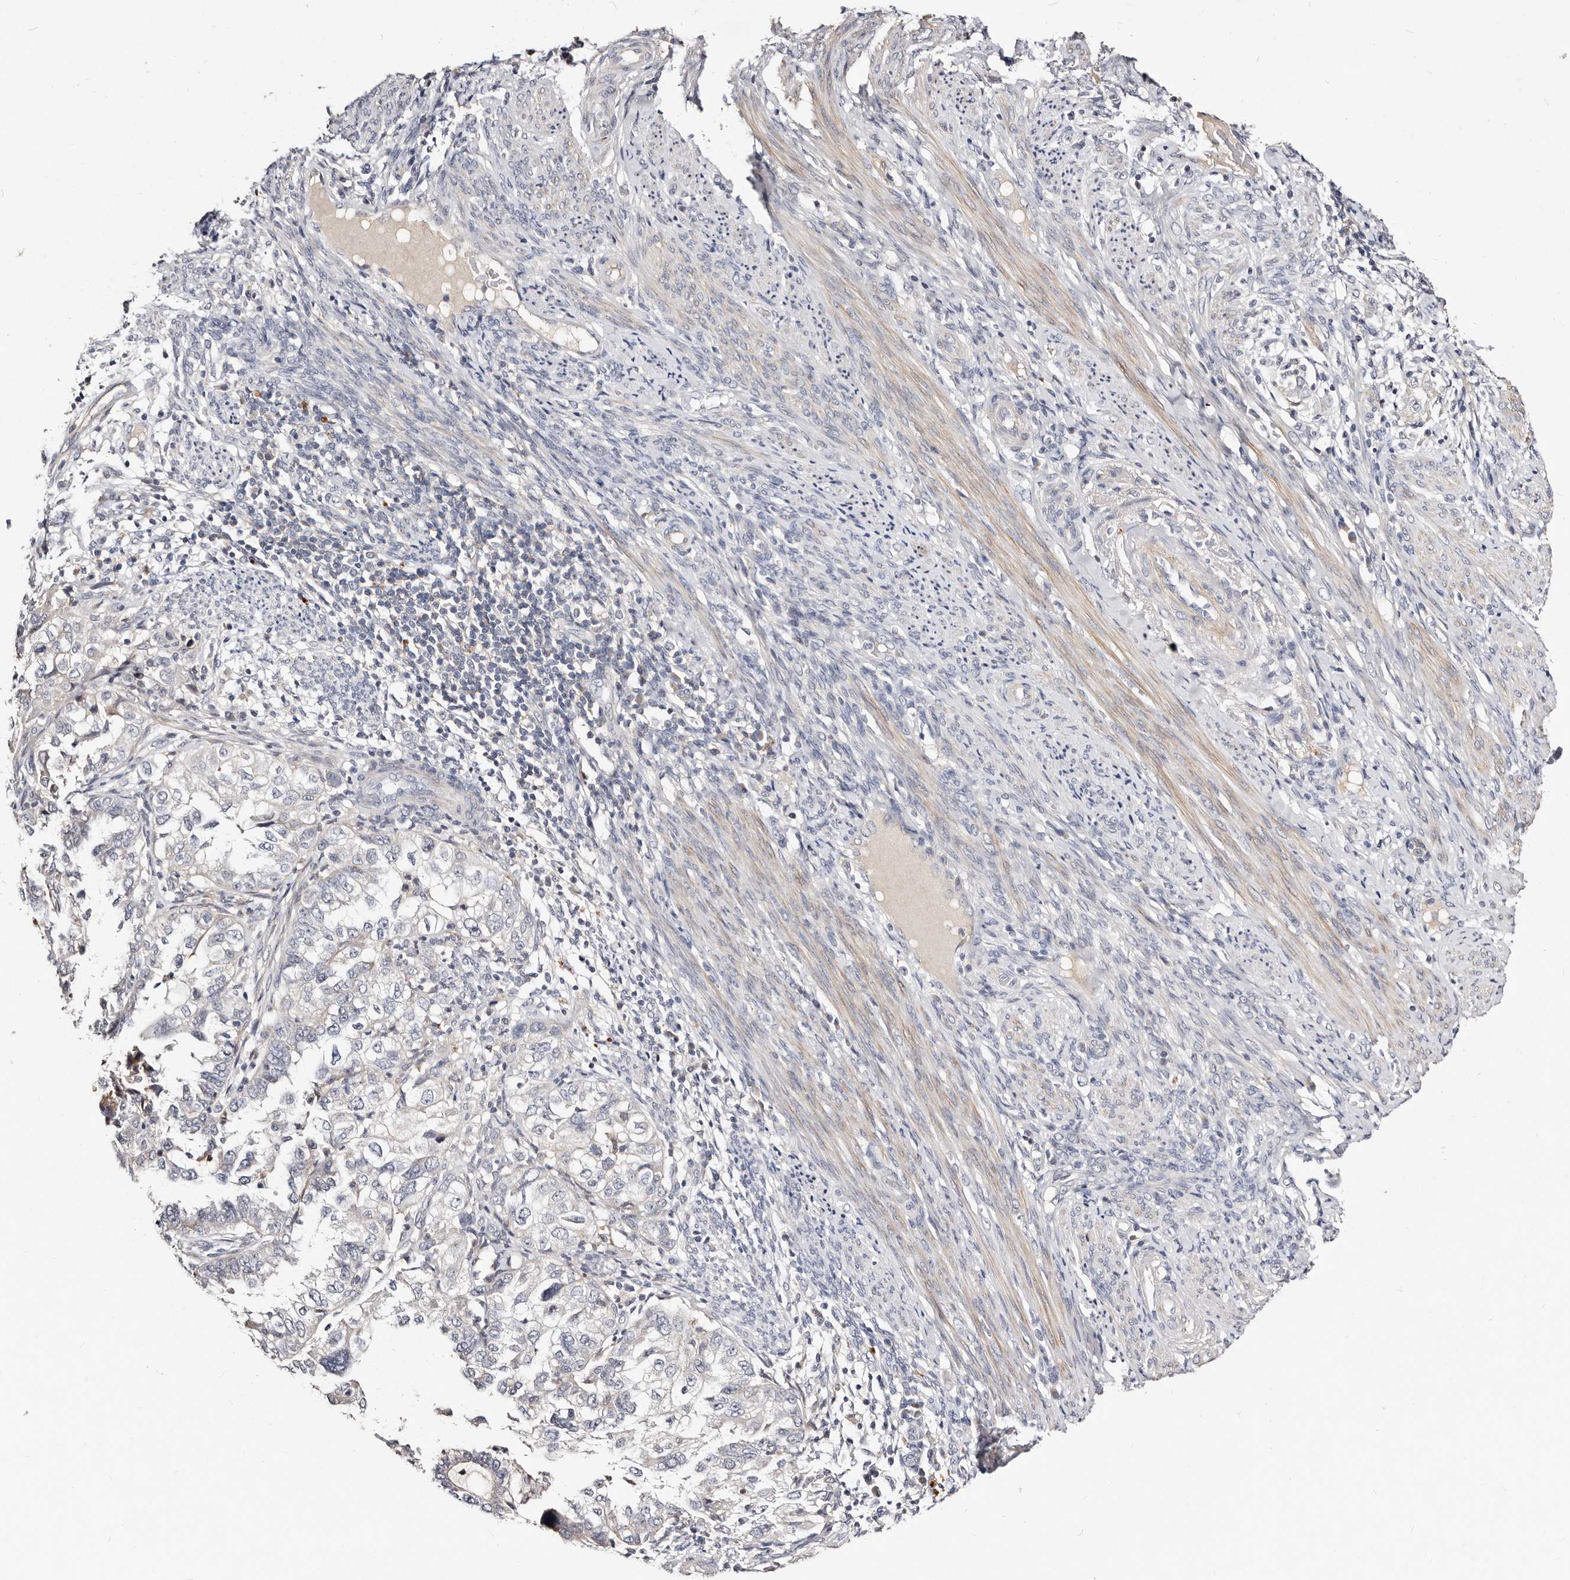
{"staining": {"intensity": "negative", "quantity": "none", "location": "none"}, "tissue": "endometrial cancer", "cell_type": "Tumor cells", "image_type": "cancer", "snomed": [{"axis": "morphology", "description": "Adenocarcinoma, NOS"}, {"axis": "topography", "description": "Endometrium"}], "caption": "This is an IHC histopathology image of human endometrial cancer. There is no positivity in tumor cells.", "gene": "MRPS33", "patient": {"sex": "female", "age": 85}}